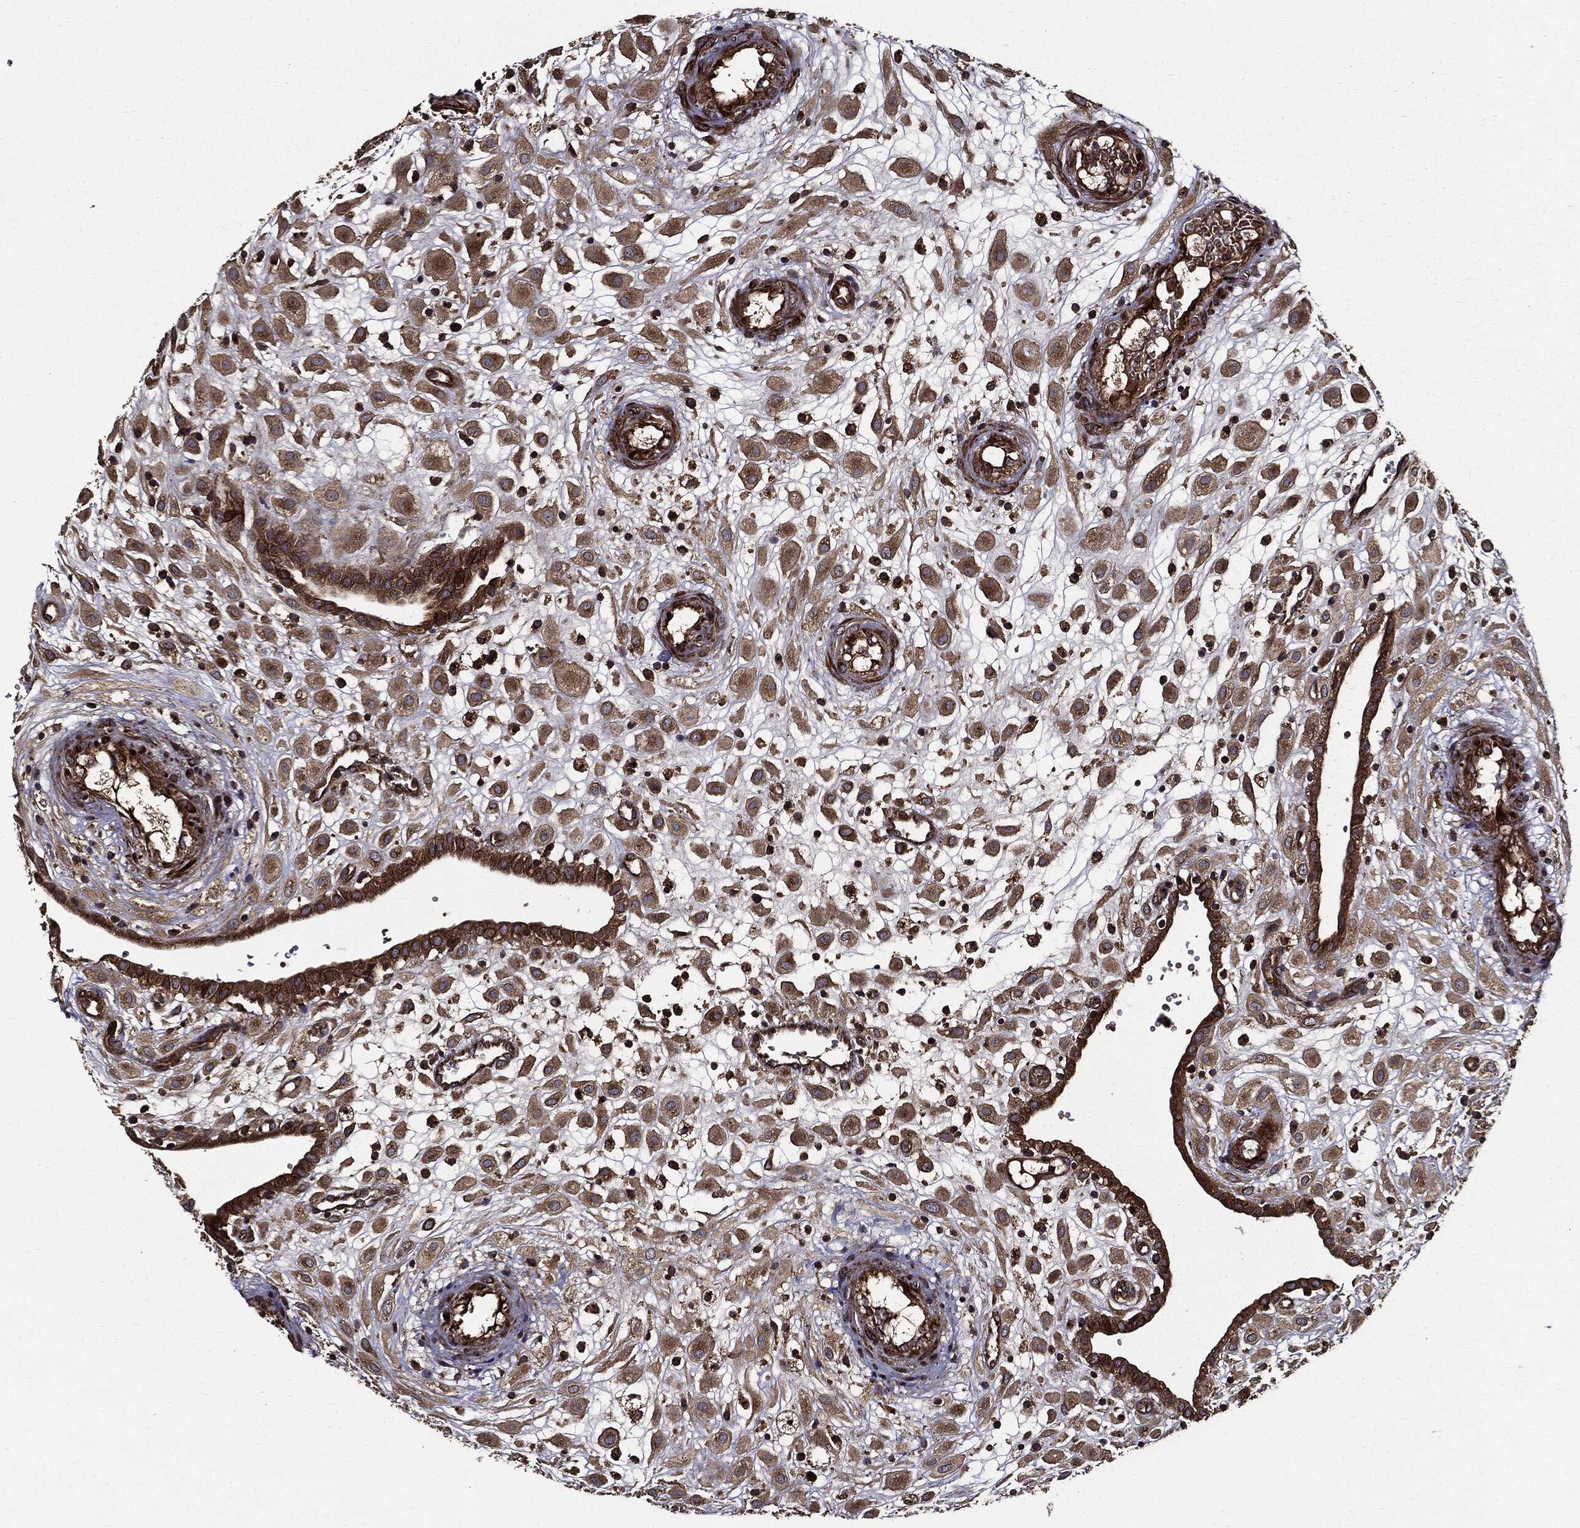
{"staining": {"intensity": "moderate", "quantity": ">75%", "location": "cytoplasmic/membranous"}, "tissue": "placenta", "cell_type": "Decidual cells", "image_type": "normal", "snomed": [{"axis": "morphology", "description": "Normal tissue, NOS"}, {"axis": "topography", "description": "Placenta"}], "caption": "This histopathology image exhibits IHC staining of unremarkable placenta, with medium moderate cytoplasmic/membranous positivity in approximately >75% of decidual cells.", "gene": "HTT", "patient": {"sex": "female", "age": 24}}